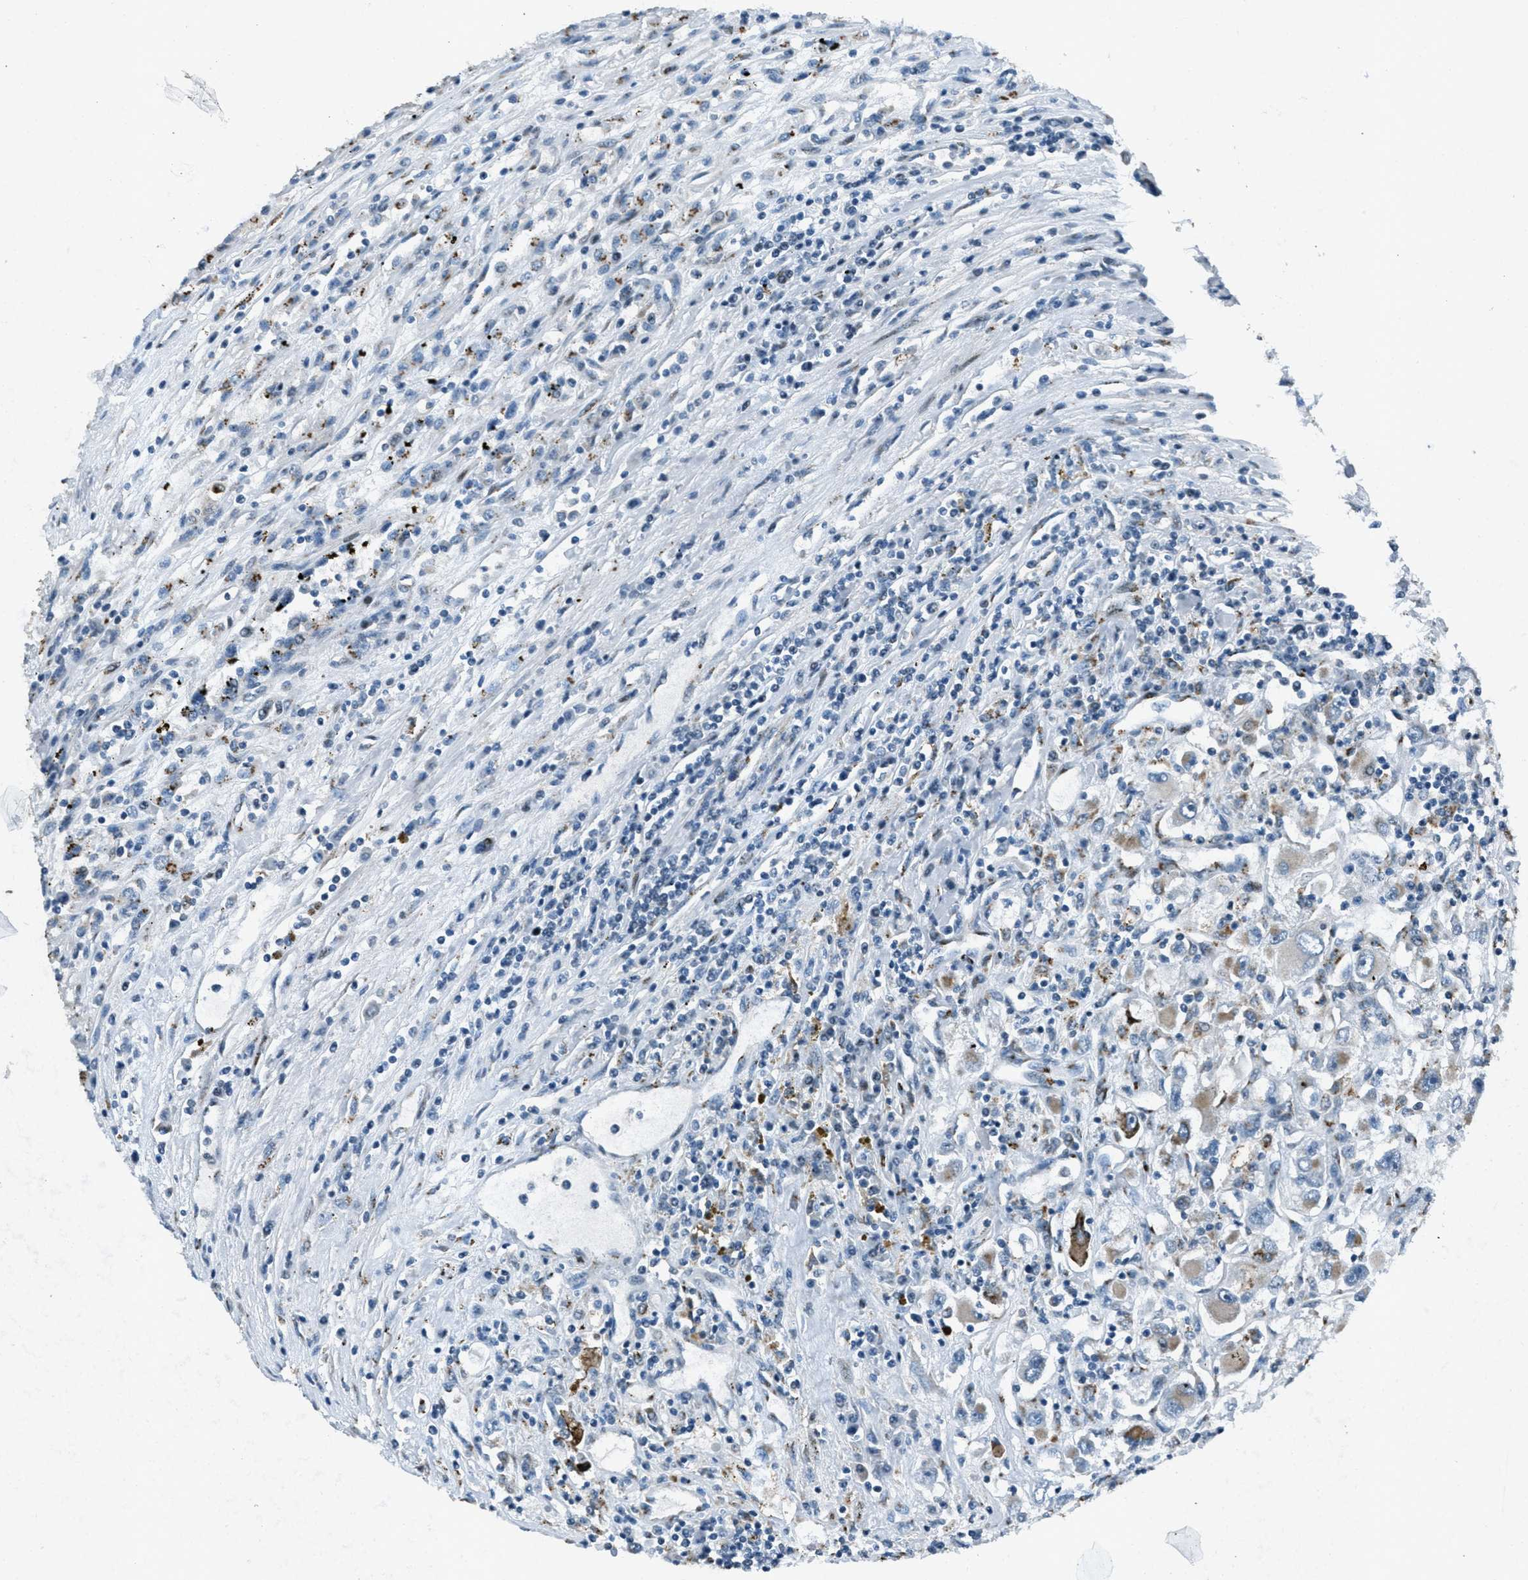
{"staining": {"intensity": "negative", "quantity": "none", "location": "none"}, "tissue": "renal cancer", "cell_type": "Tumor cells", "image_type": "cancer", "snomed": [{"axis": "morphology", "description": "Adenocarcinoma, NOS"}, {"axis": "topography", "description": "Kidney"}], "caption": "The image demonstrates no staining of tumor cells in renal adenocarcinoma.", "gene": "GPC6", "patient": {"sex": "female", "age": 52}}